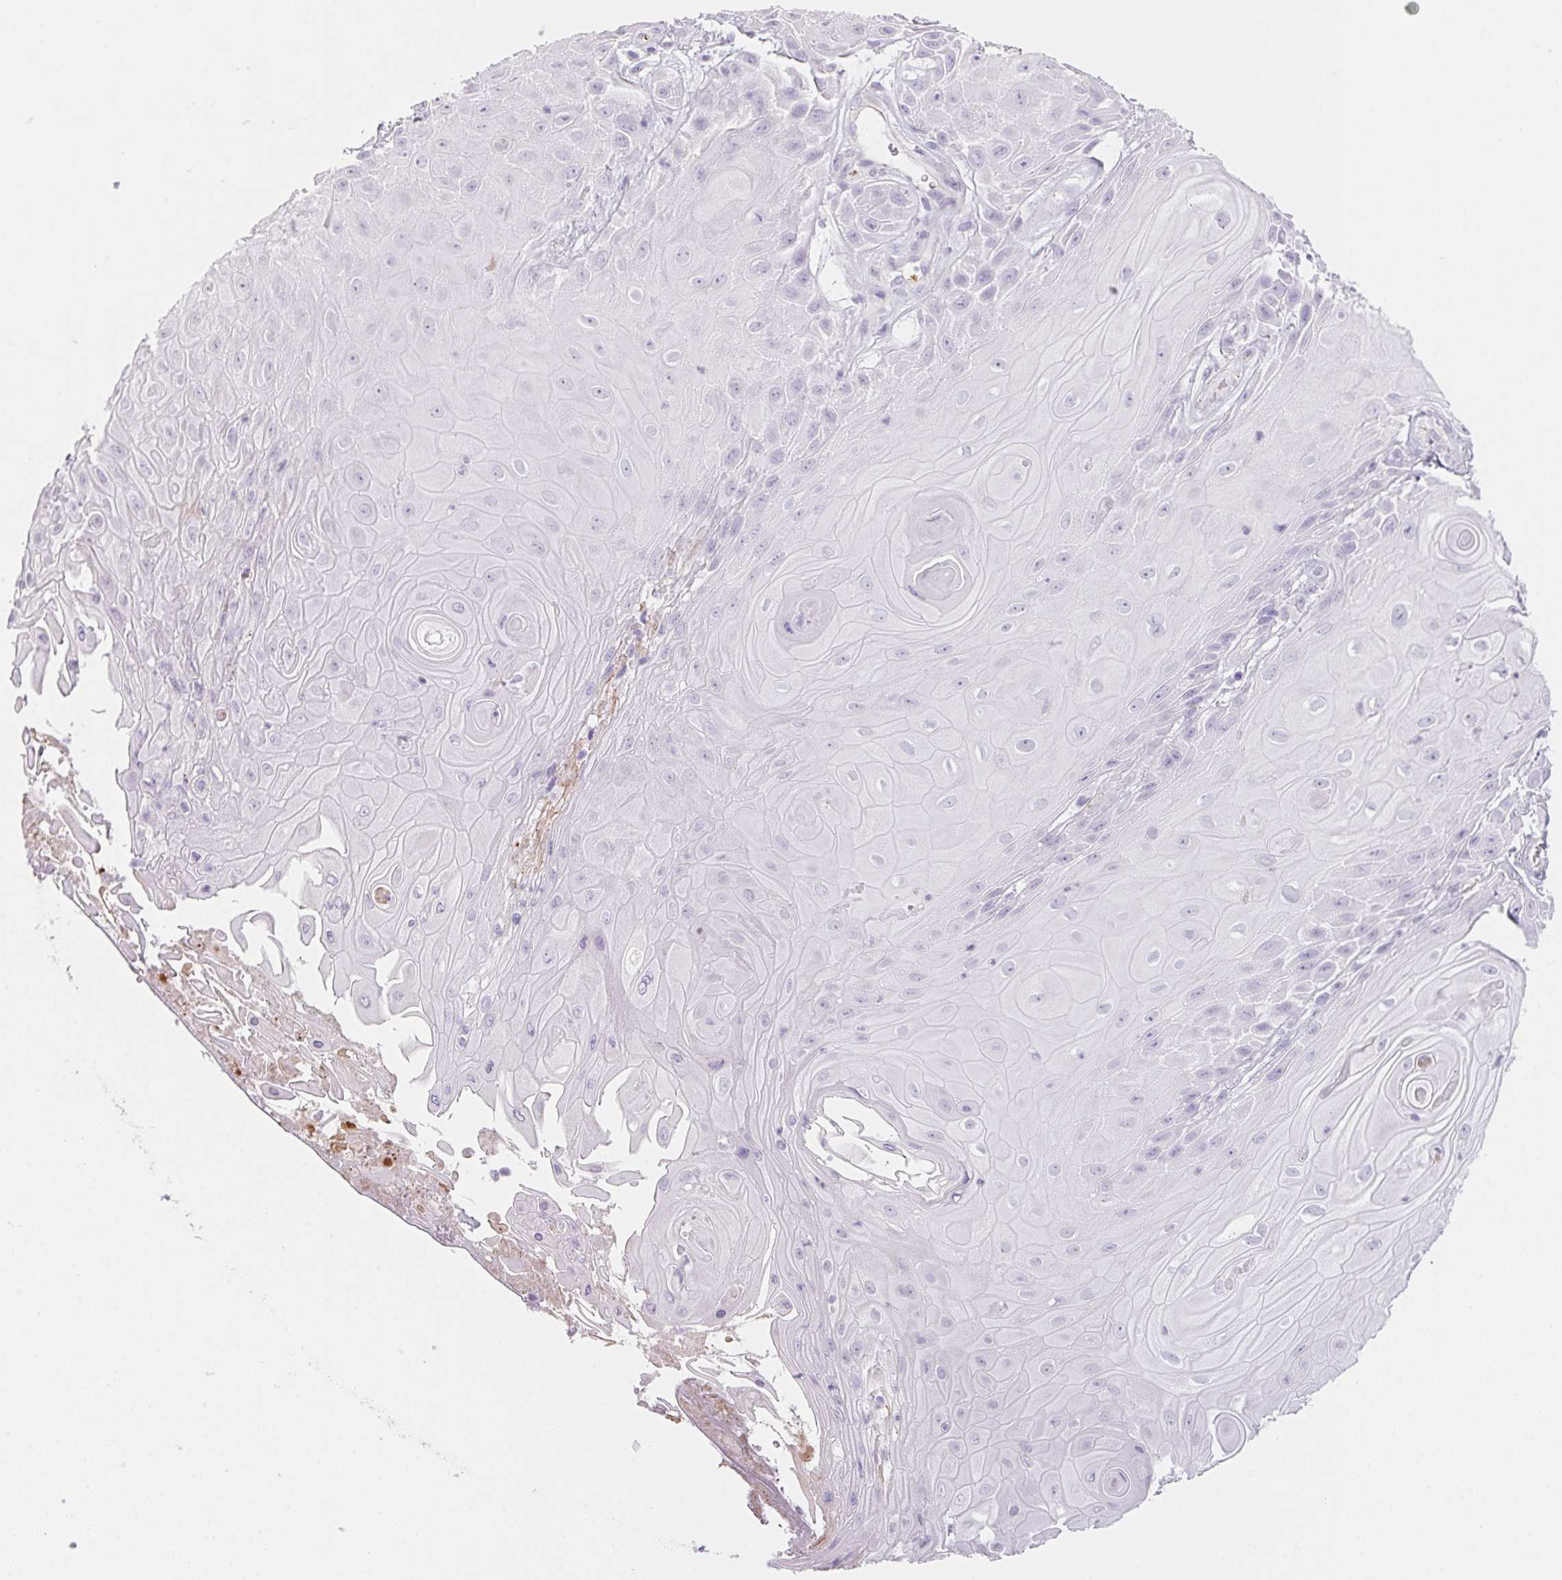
{"staining": {"intensity": "negative", "quantity": "none", "location": "none"}, "tissue": "skin cancer", "cell_type": "Tumor cells", "image_type": "cancer", "snomed": [{"axis": "morphology", "description": "Squamous cell carcinoma, NOS"}, {"axis": "topography", "description": "Skin"}], "caption": "DAB immunohistochemical staining of human skin cancer shows no significant positivity in tumor cells.", "gene": "MYL4", "patient": {"sex": "male", "age": 62}}